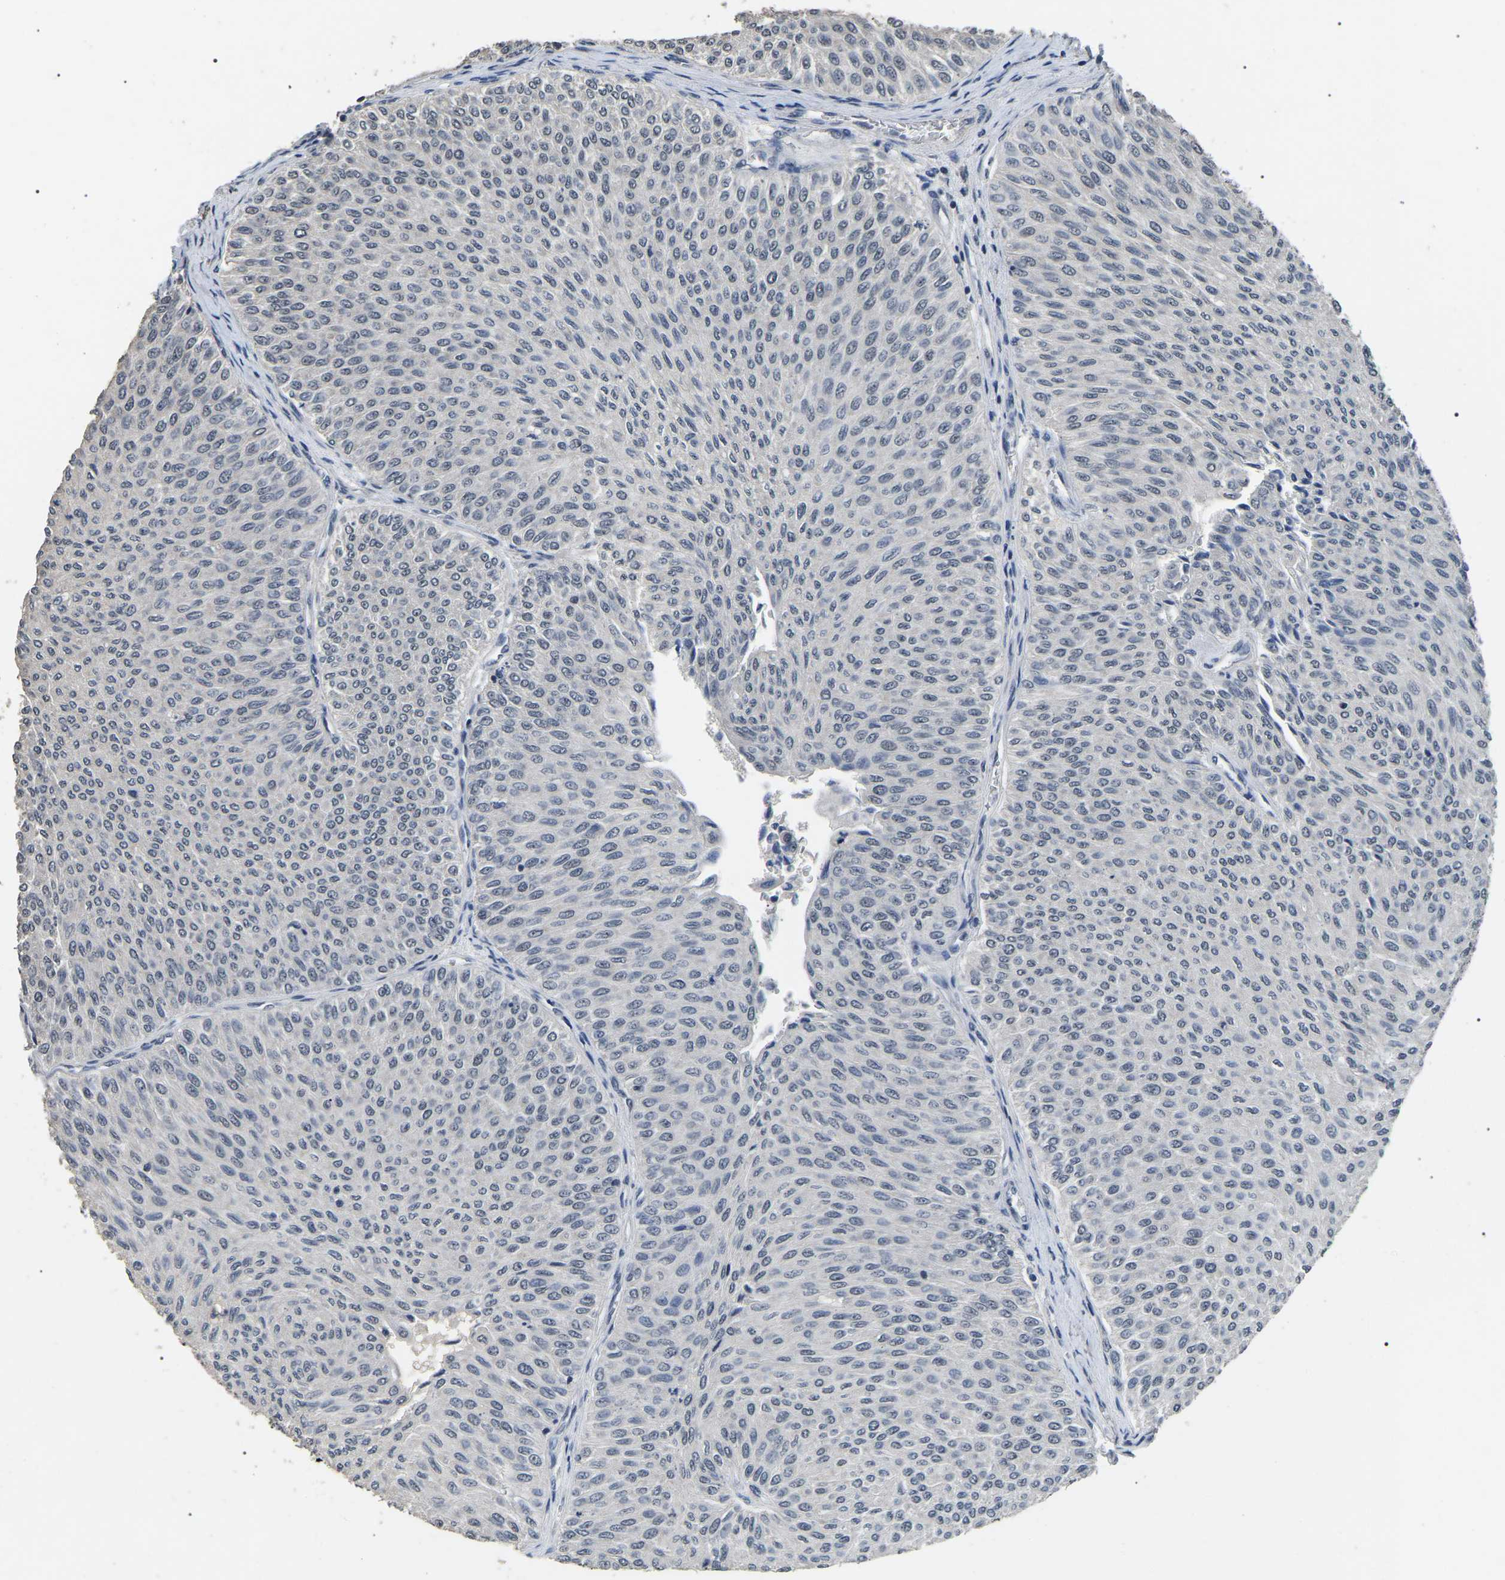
{"staining": {"intensity": "negative", "quantity": "none", "location": "none"}, "tissue": "urothelial cancer", "cell_type": "Tumor cells", "image_type": "cancer", "snomed": [{"axis": "morphology", "description": "Urothelial carcinoma, Low grade"}, {"axis": "topography", "description": "Urinary bladder"}], "caption": "This is an IHC histopathology image of urothelial carcinoma (low-grade). There is no staining in tumor cells.", "gene": "PPM1E", "patient": {"sex": "male", "age": 78}}